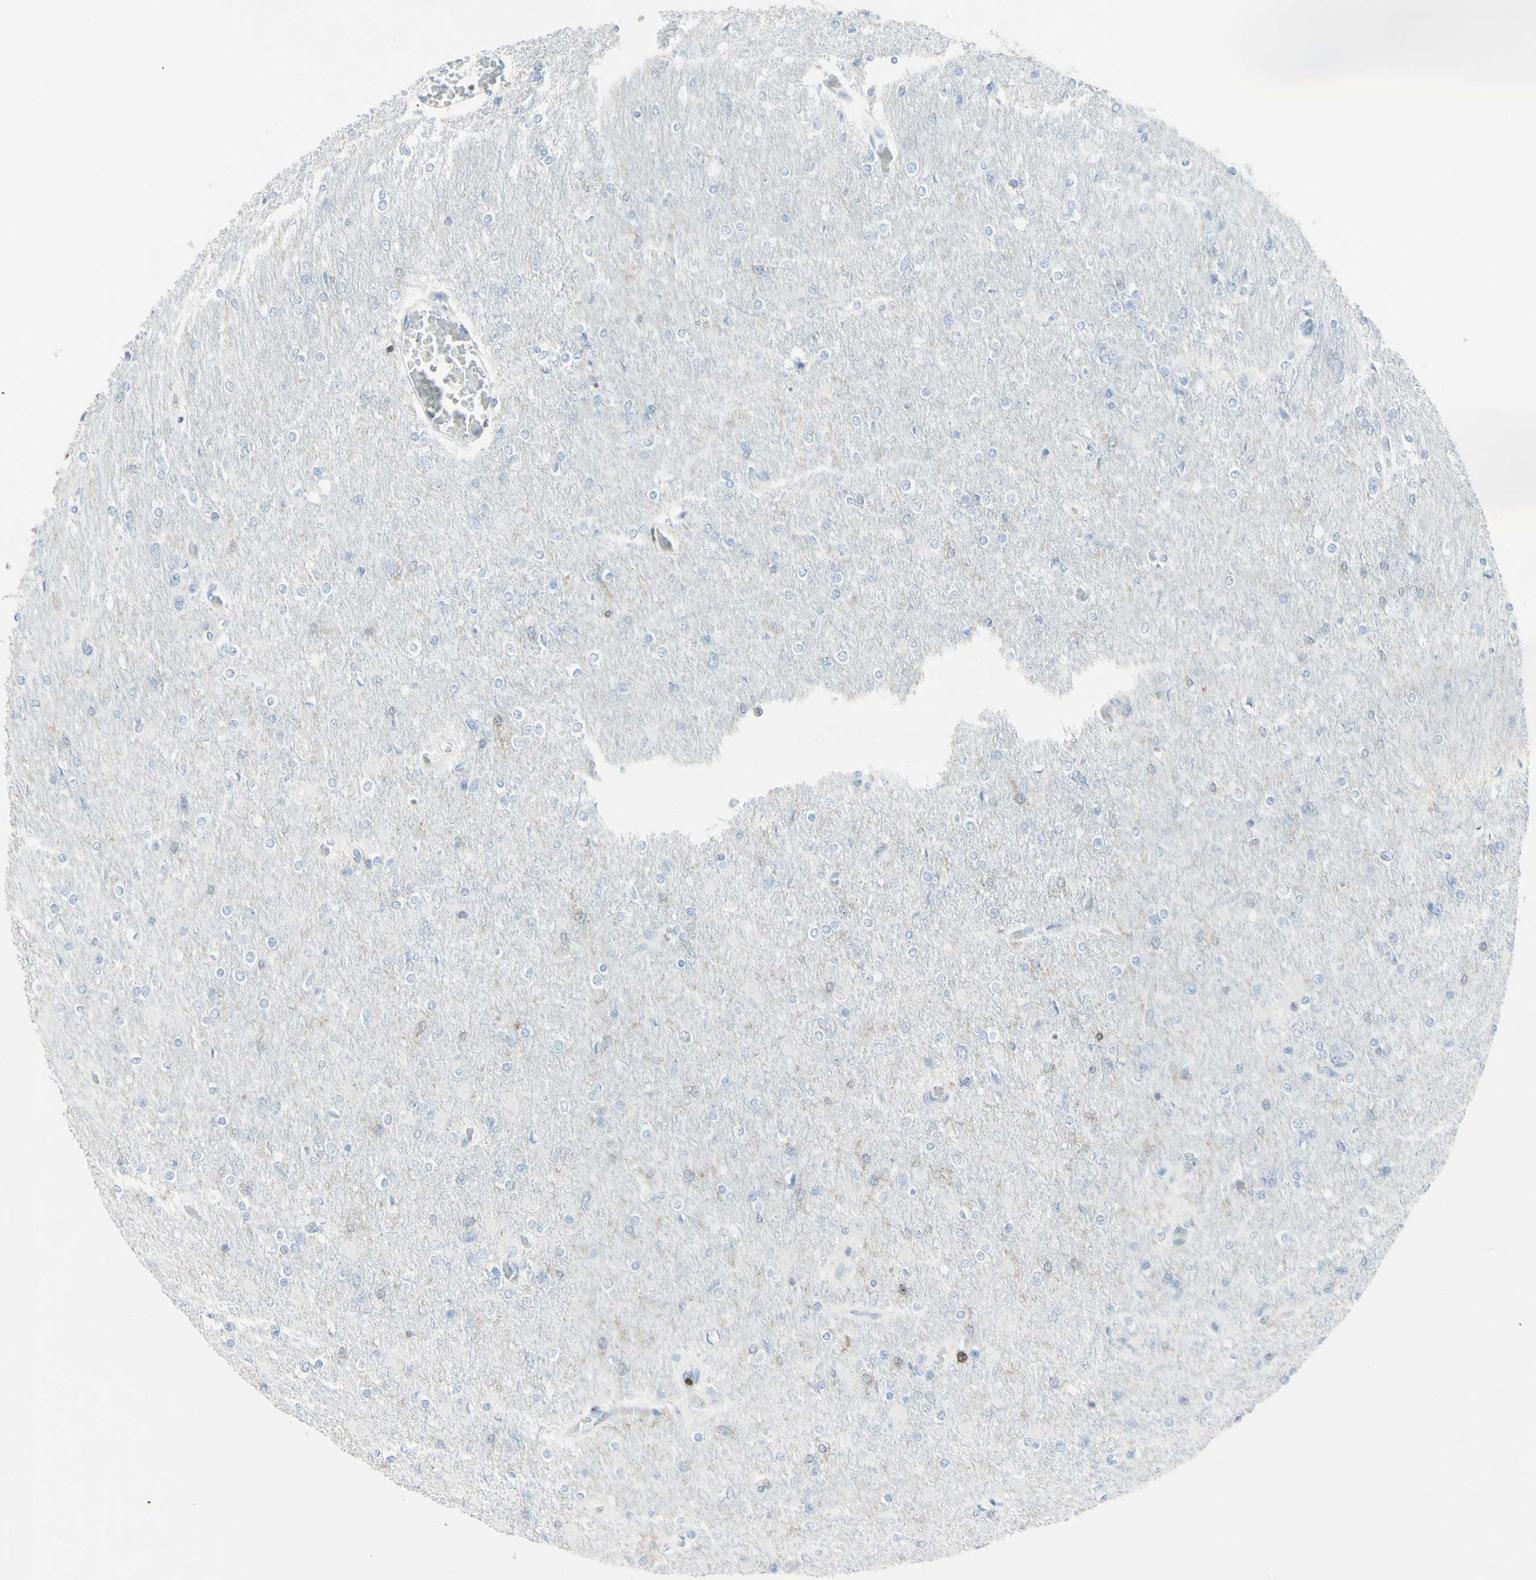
{"staining": {"intensity": "weak", "quantity": "<25%", "location": "cytoplasmic/membranous"}, "tissue": "glioma", "cell_type": "Tumor cells", "image_type": "cancer", "snomed": [{"axis": "morphology", "description": "Glioma, malignant, High grade"}, {"axis": "topography", "description": "Cerebral cortex"}], "caption": "Micrograph shows no protein positivity in tumor cells of high-grade glioma (malignant) tissue.", "gene": "NRG1", "patient": {"sex": "female", "age": 36}}